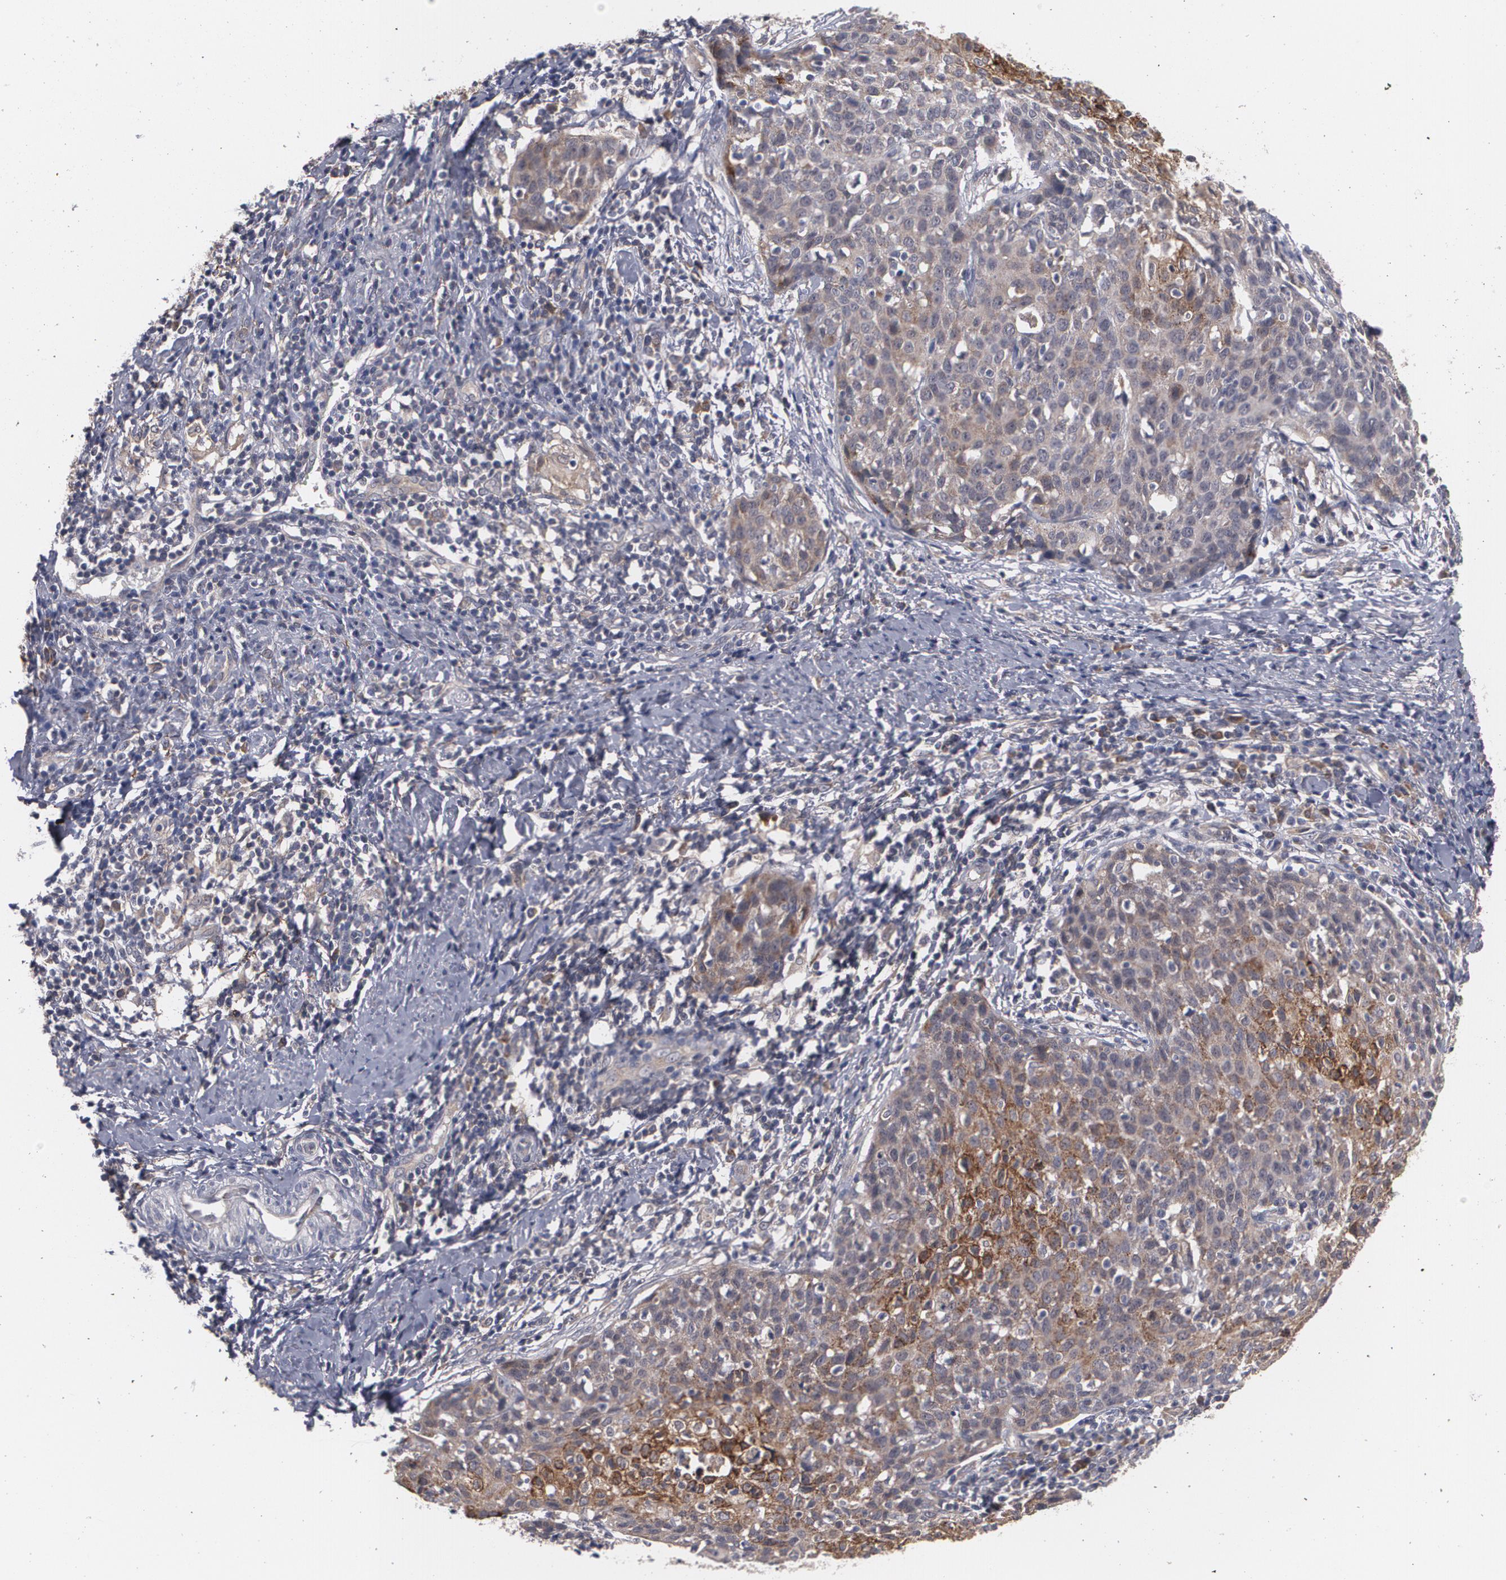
{"staining": {"intensity": "moderate", "quantity": "<25%", "location": "cytoplasmic/membranous"}, "tissue": "cervical cancer", "cell_type": "Tumor cells", "image_type": "cancer", "snomed": [{"axis": "morphology", "description": "Squamous cell carcinoma, NOS"}, {"axis": "topography", "description": "Cervix"}], "caption": "Brown immunohistochemical staining in human cervical cancer (squamous cell carcinoma) exhibits moderate cytoplasmic/membranous staining in approximately <25% of tumor cells.", "gene": "BMP6", "patient": {"sex": "female", "age": 38}}